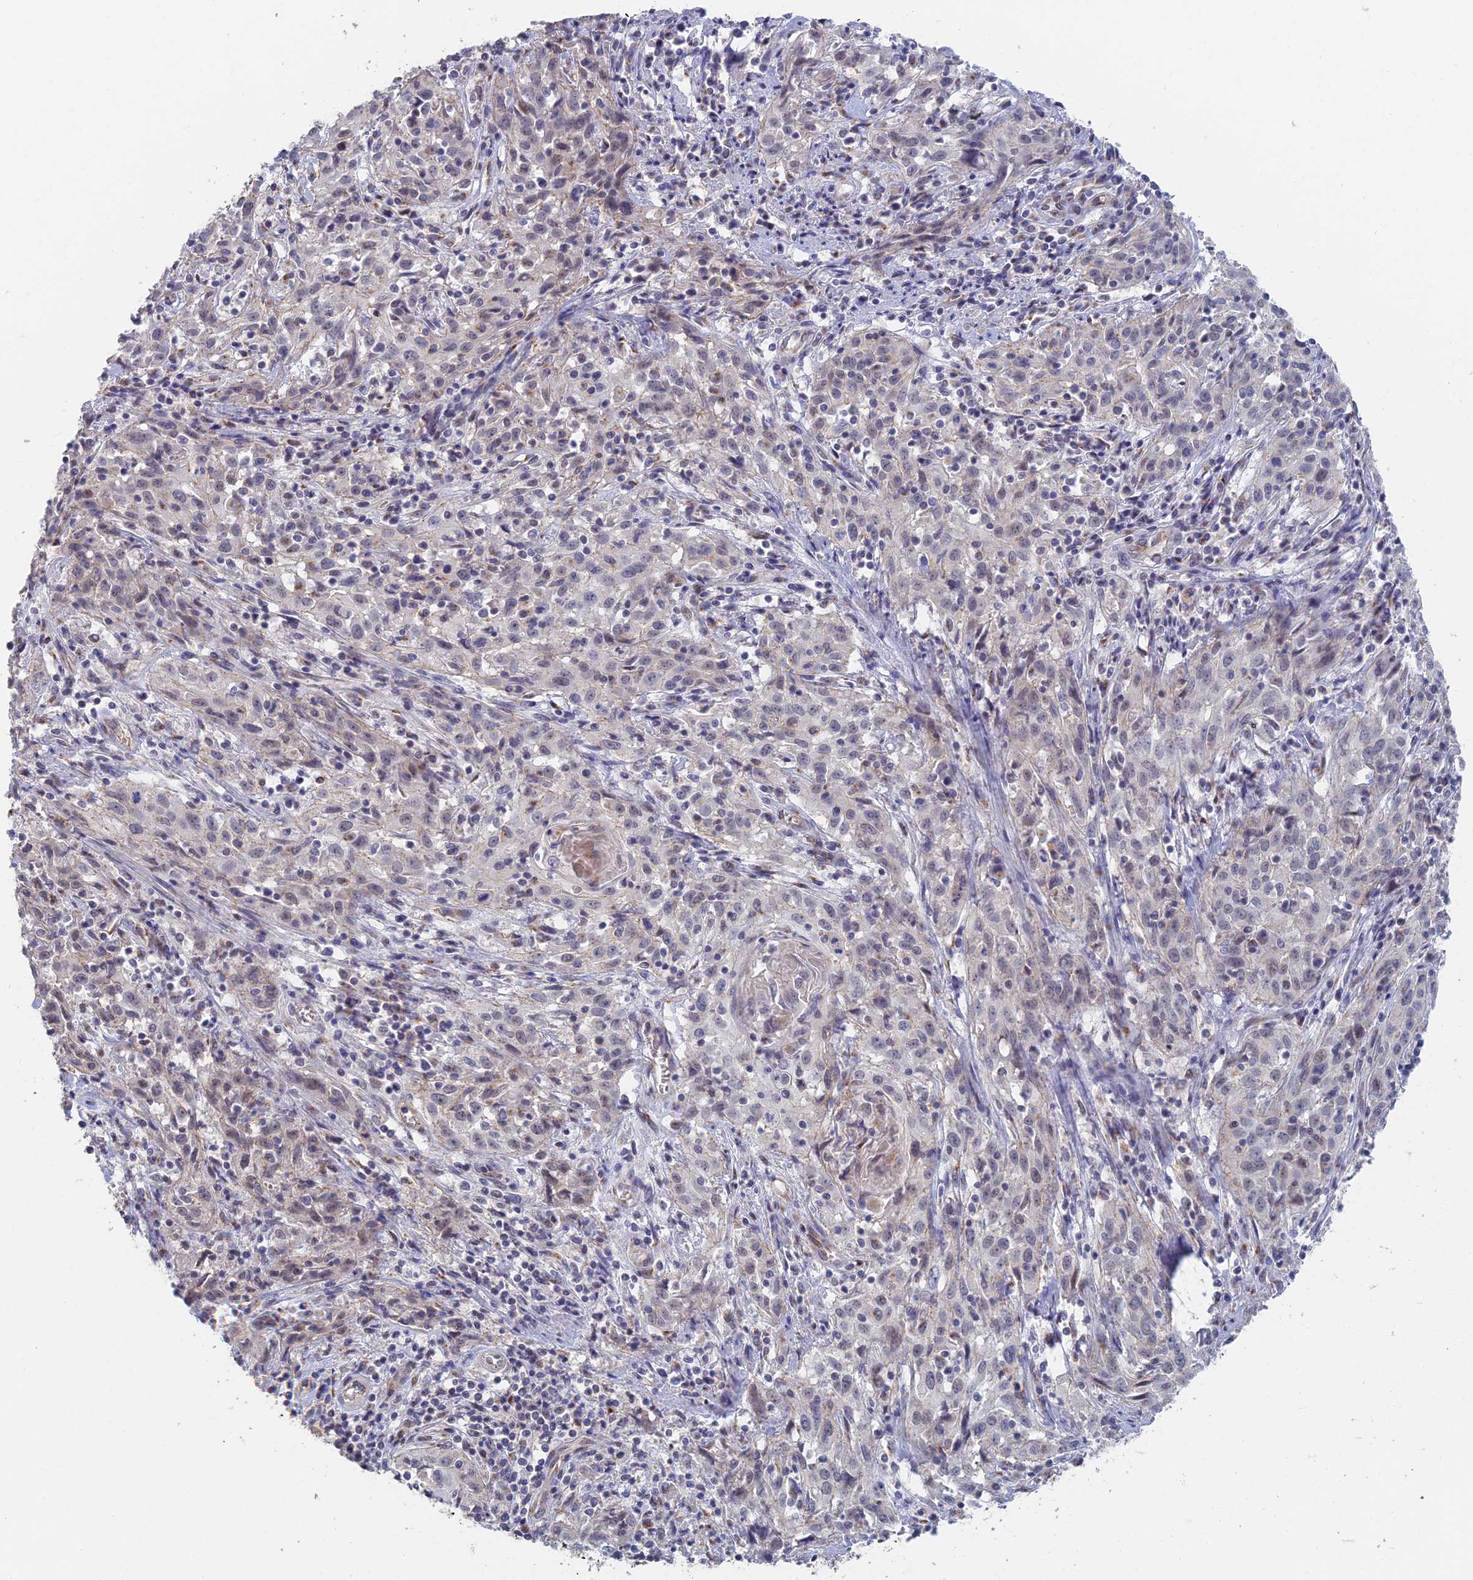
{"staining": {"intensity": "negative", "quantity": "none", "location": "none"}, "tissue": "cervical cancer", "cell_type": "Tumor cells", "image_type": "cancer", "snomed": [{"axis": "morphology", "description": "Squamous cell carcinoma, NOS"}, {"axis": "topography", "description": "Cervix"}], "caption": "Immunohistochemistry histopathology image of human cervical cancer (squamous cell carcinoma) stained for a protein (brown), which shows no staining in tumor cells.", "gene": "GPATCH1", "patient": {"sex": "female", "age": 57}}